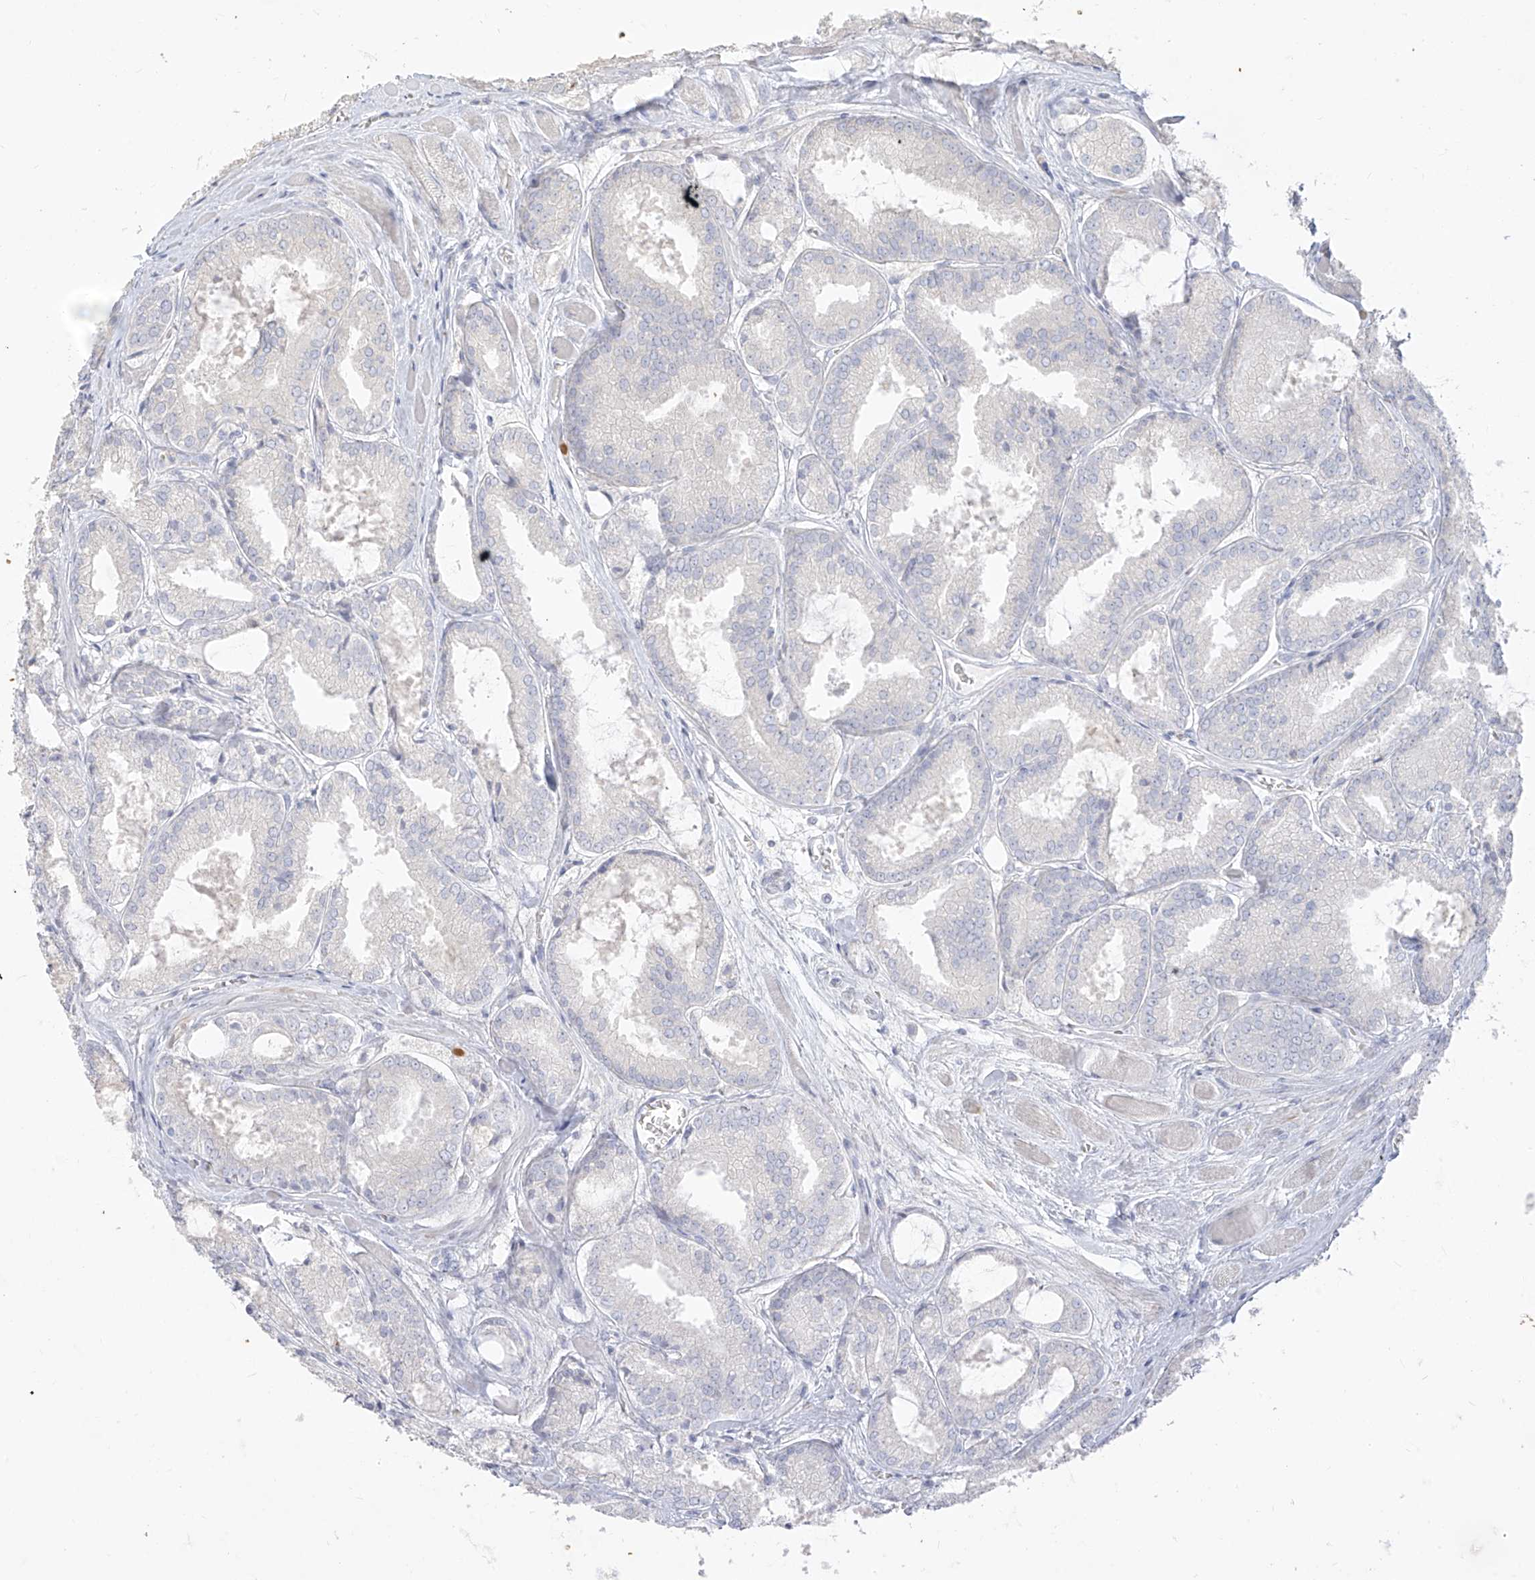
{"staining": {"intensity": "negative", "quantity": "none", "location": "none"}, "tissue": "prostate cancer", "cell_type": "Tumor cells", "image_type": "cancer", "snomed": [{"axis": "morphology", "description": "Adenocarcinoma, Low grade"}, {"axis": "topography", "description": "Prostate"}], "caption": "This is an IHC micrograph of prostate cancer. There is no staining in tumor cells.", "gene": "ARHGEF40", "patient": {"sex": "male", "age": 67}}